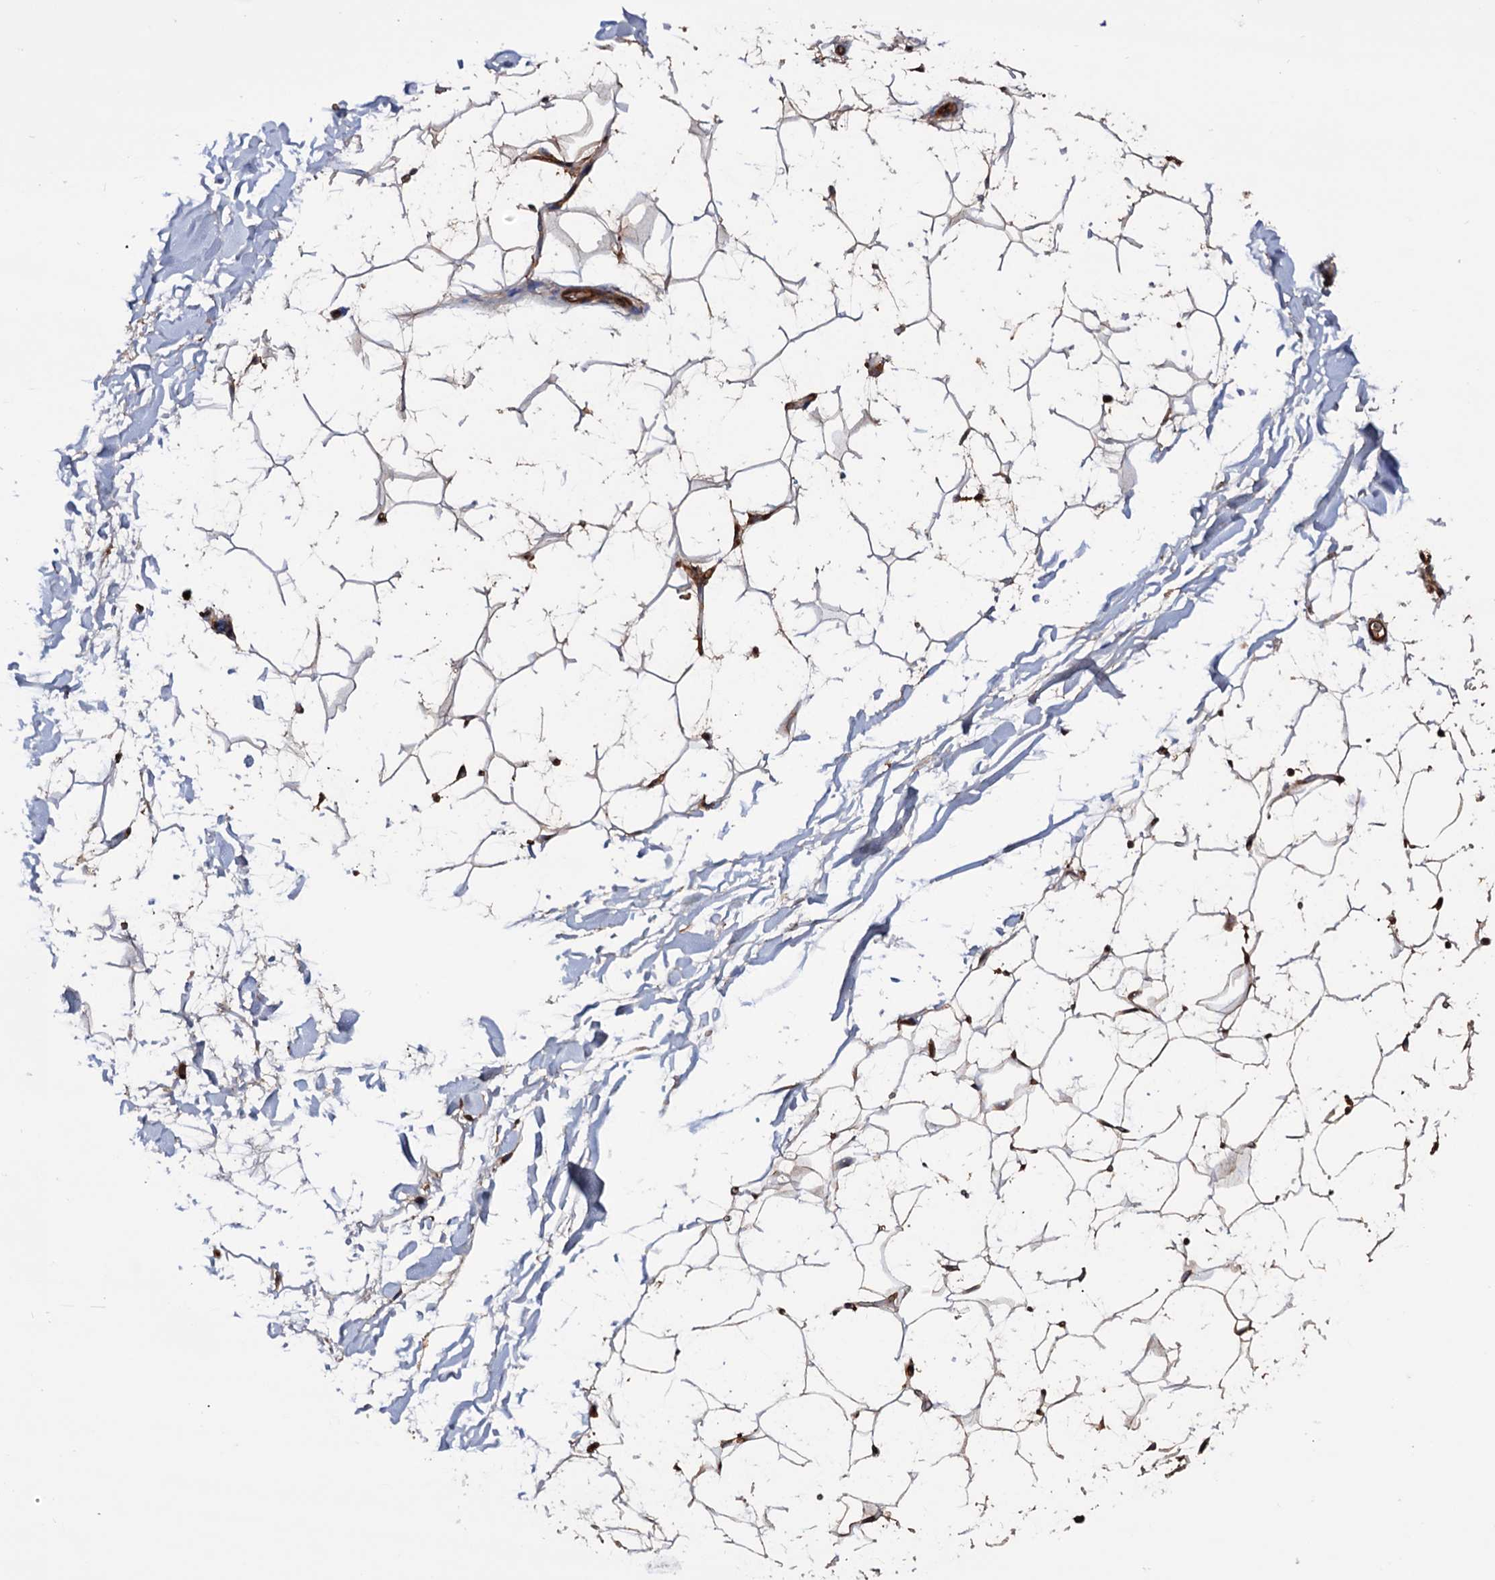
{"staining": {"intensity": "moderate", "quantity": "25%-75%", "location": "cytoplasmic/membranous"}, "tissue": "adipose tissue", "cell_type": "Adipocytes", "image_type": "normal", "snomed": [{"axis": "morphology", "description": "Normal tissue, NOS"}, {"axis": "topography", "description": "Breast"}], "caption": "Protein staining reveals moderate cytoplasmic/membranous positivity in approximately 25%-75% of adipocytes in unremarkable adipose tissue.", "gene": "MRPL42", "patient": {"sex": "female", "age": 26}}